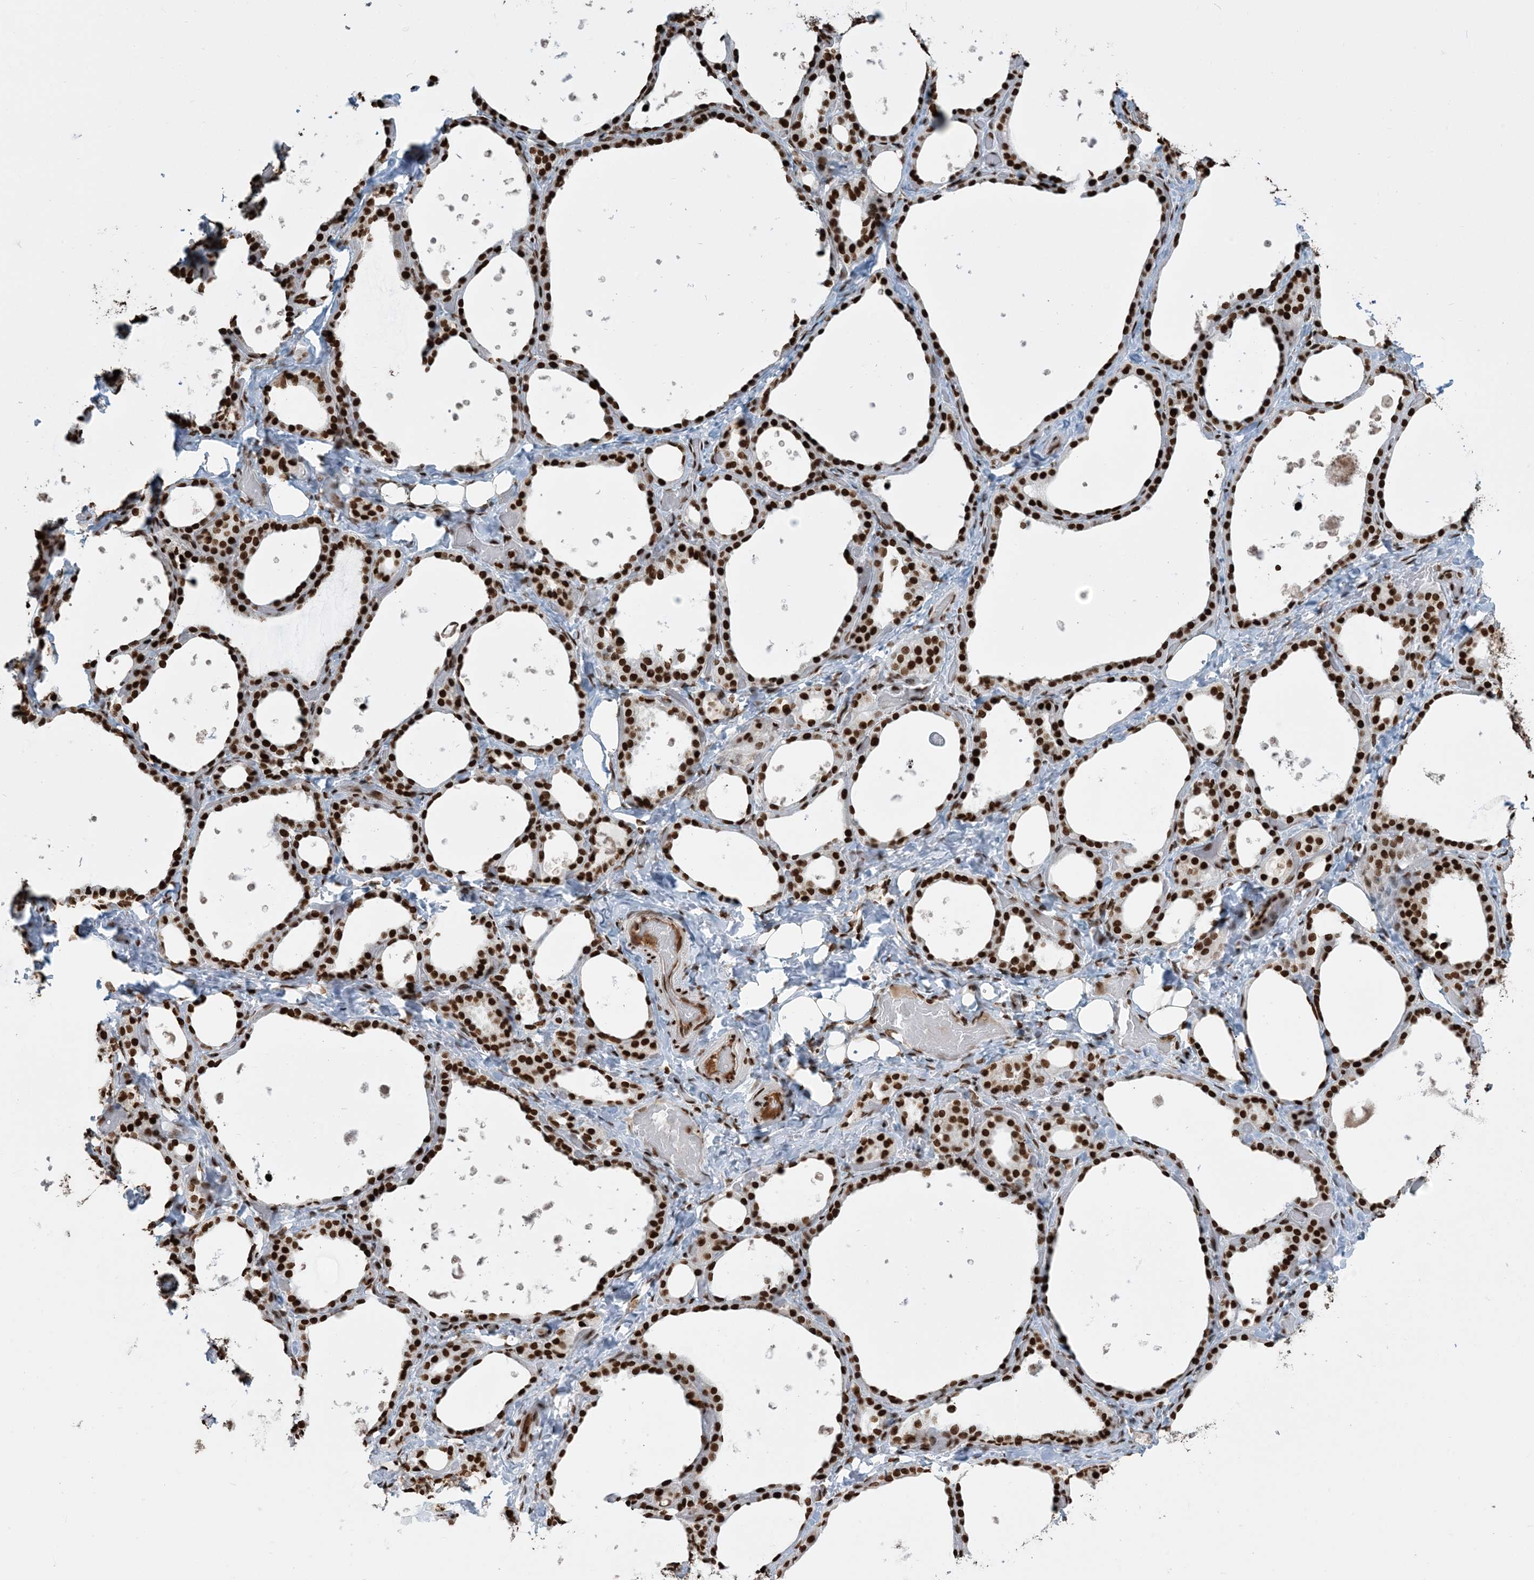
{"staining": {"intensity": "strong", "quantity": ">75%", "location": "nuclear"}, "tissue": "thyroid gland", "cell_type": "Glandular cells", "image_type": "normal", "snomed": [{"axis": "morphology", "description": "Normal tissue, NOS"}, {"axis": "topography", "description": "Thyroid gland"}], "caption": "IHC photomicrograph of unremarkable thyroid gland: thyroid gland stained using IHC exhibits high levels of strong protein expression localized specifically in the nuclear of glandular cells, appearing as a nuclear brown color.", "gene": "H3", "patient": {"sex": "female", "age": 44}}